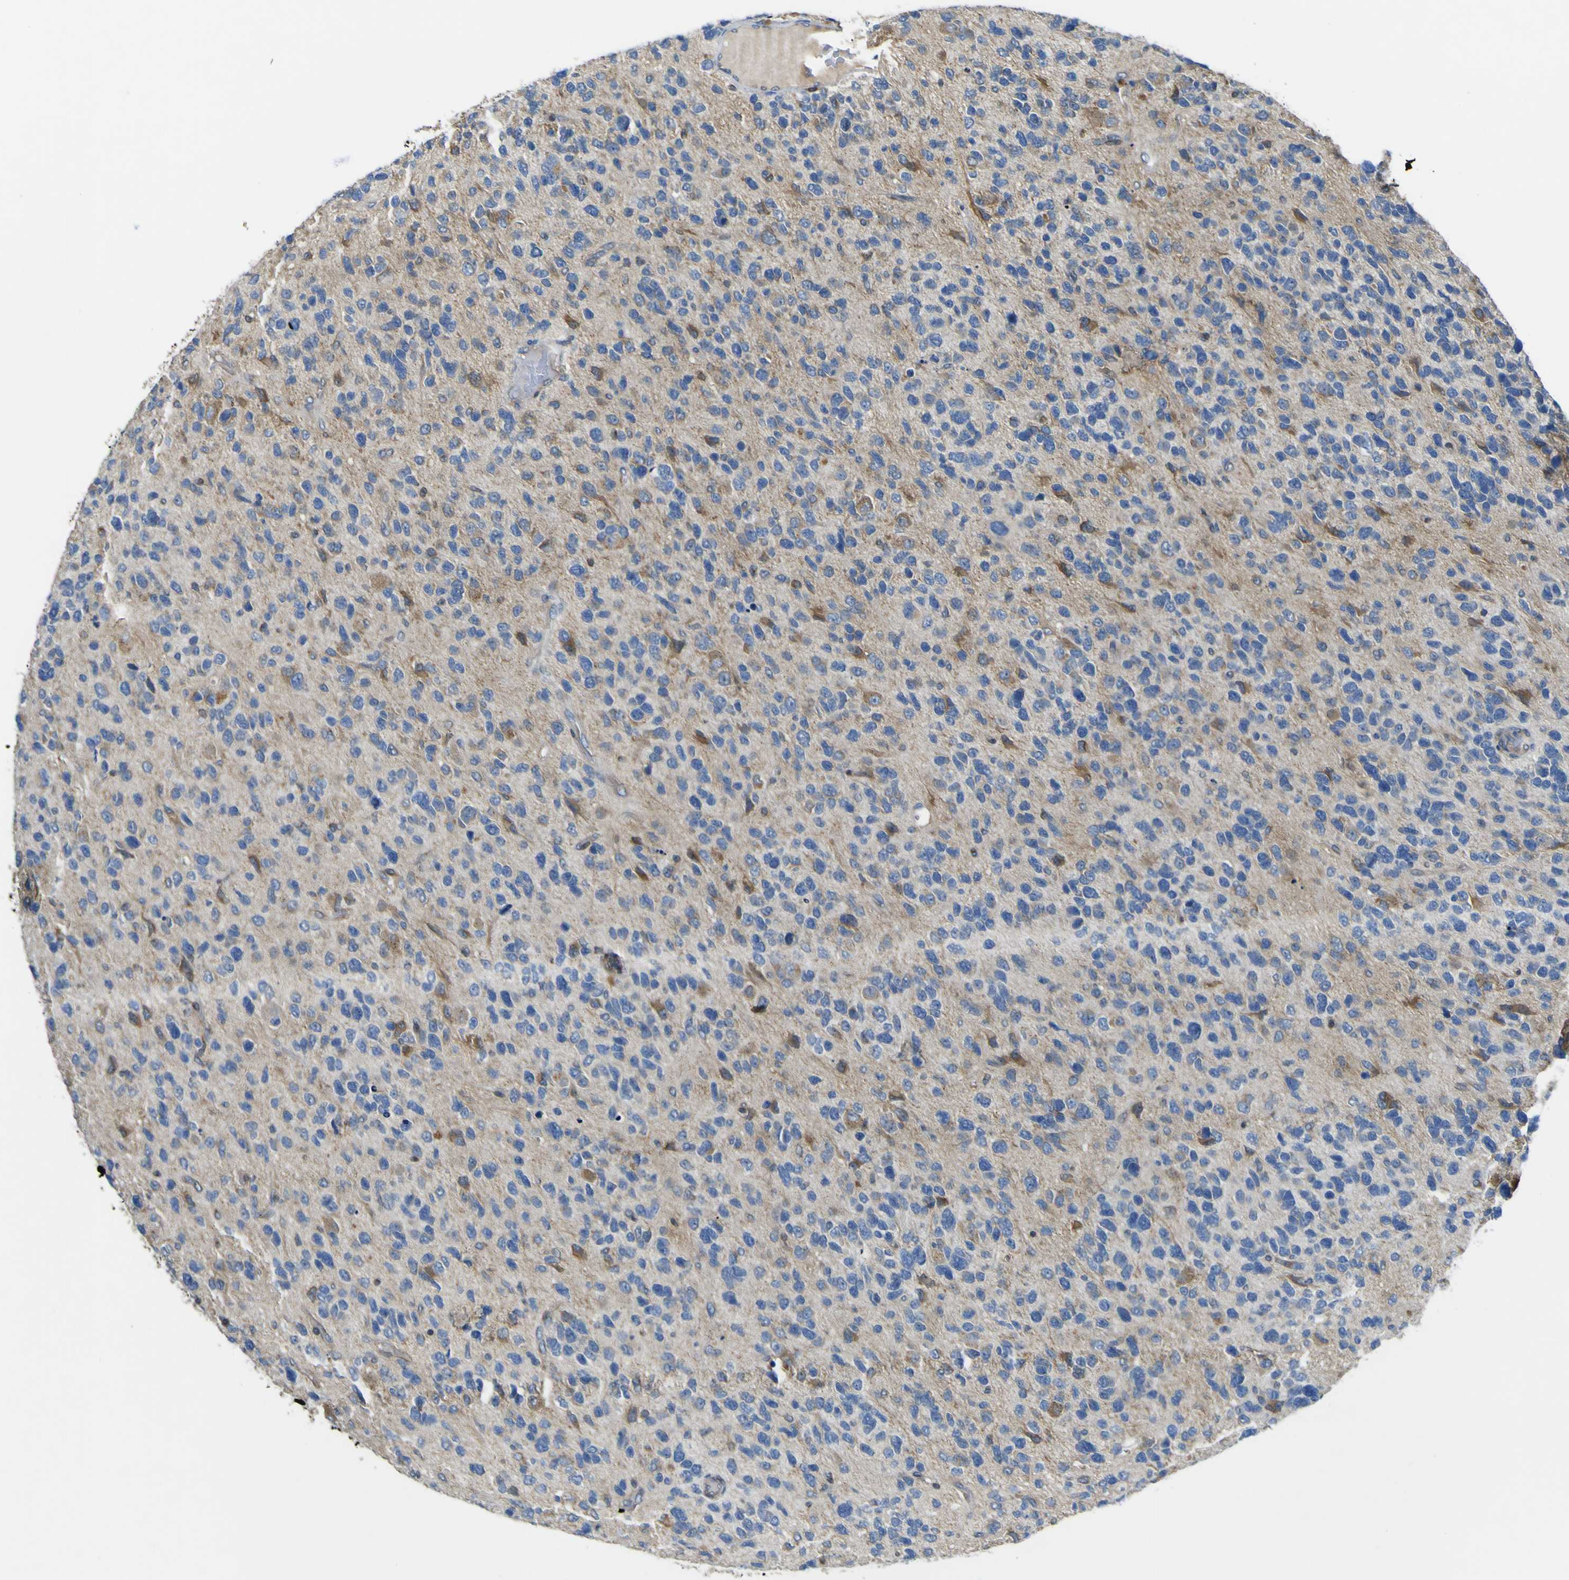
{"staining": {"intensity": "moderate", "quantity": "<25%", "location": "cytoplasmic/membranous"}, "tissue": "glioma", "cell_type": "Tumor cells", "image_type": "cancer", "snomed": [{"axis": "morphology", "description": "Glioma, malignant, High grade"}, {"axis": "topography", "description": "Brain"}], "caption": "An IHC image of tumor tissue is shown. Protein staining in brown highlights moderate cytoplasmic/membranous positivity in malignant glioma (high-grade) within tumor cells. The protein of interest is stained brown, and the nuclei are stained in blue (DAB IHC with brightfield microscopy, high magnification).", "gene": "EML2", "patient": {"sex": "female", "age": 58}}